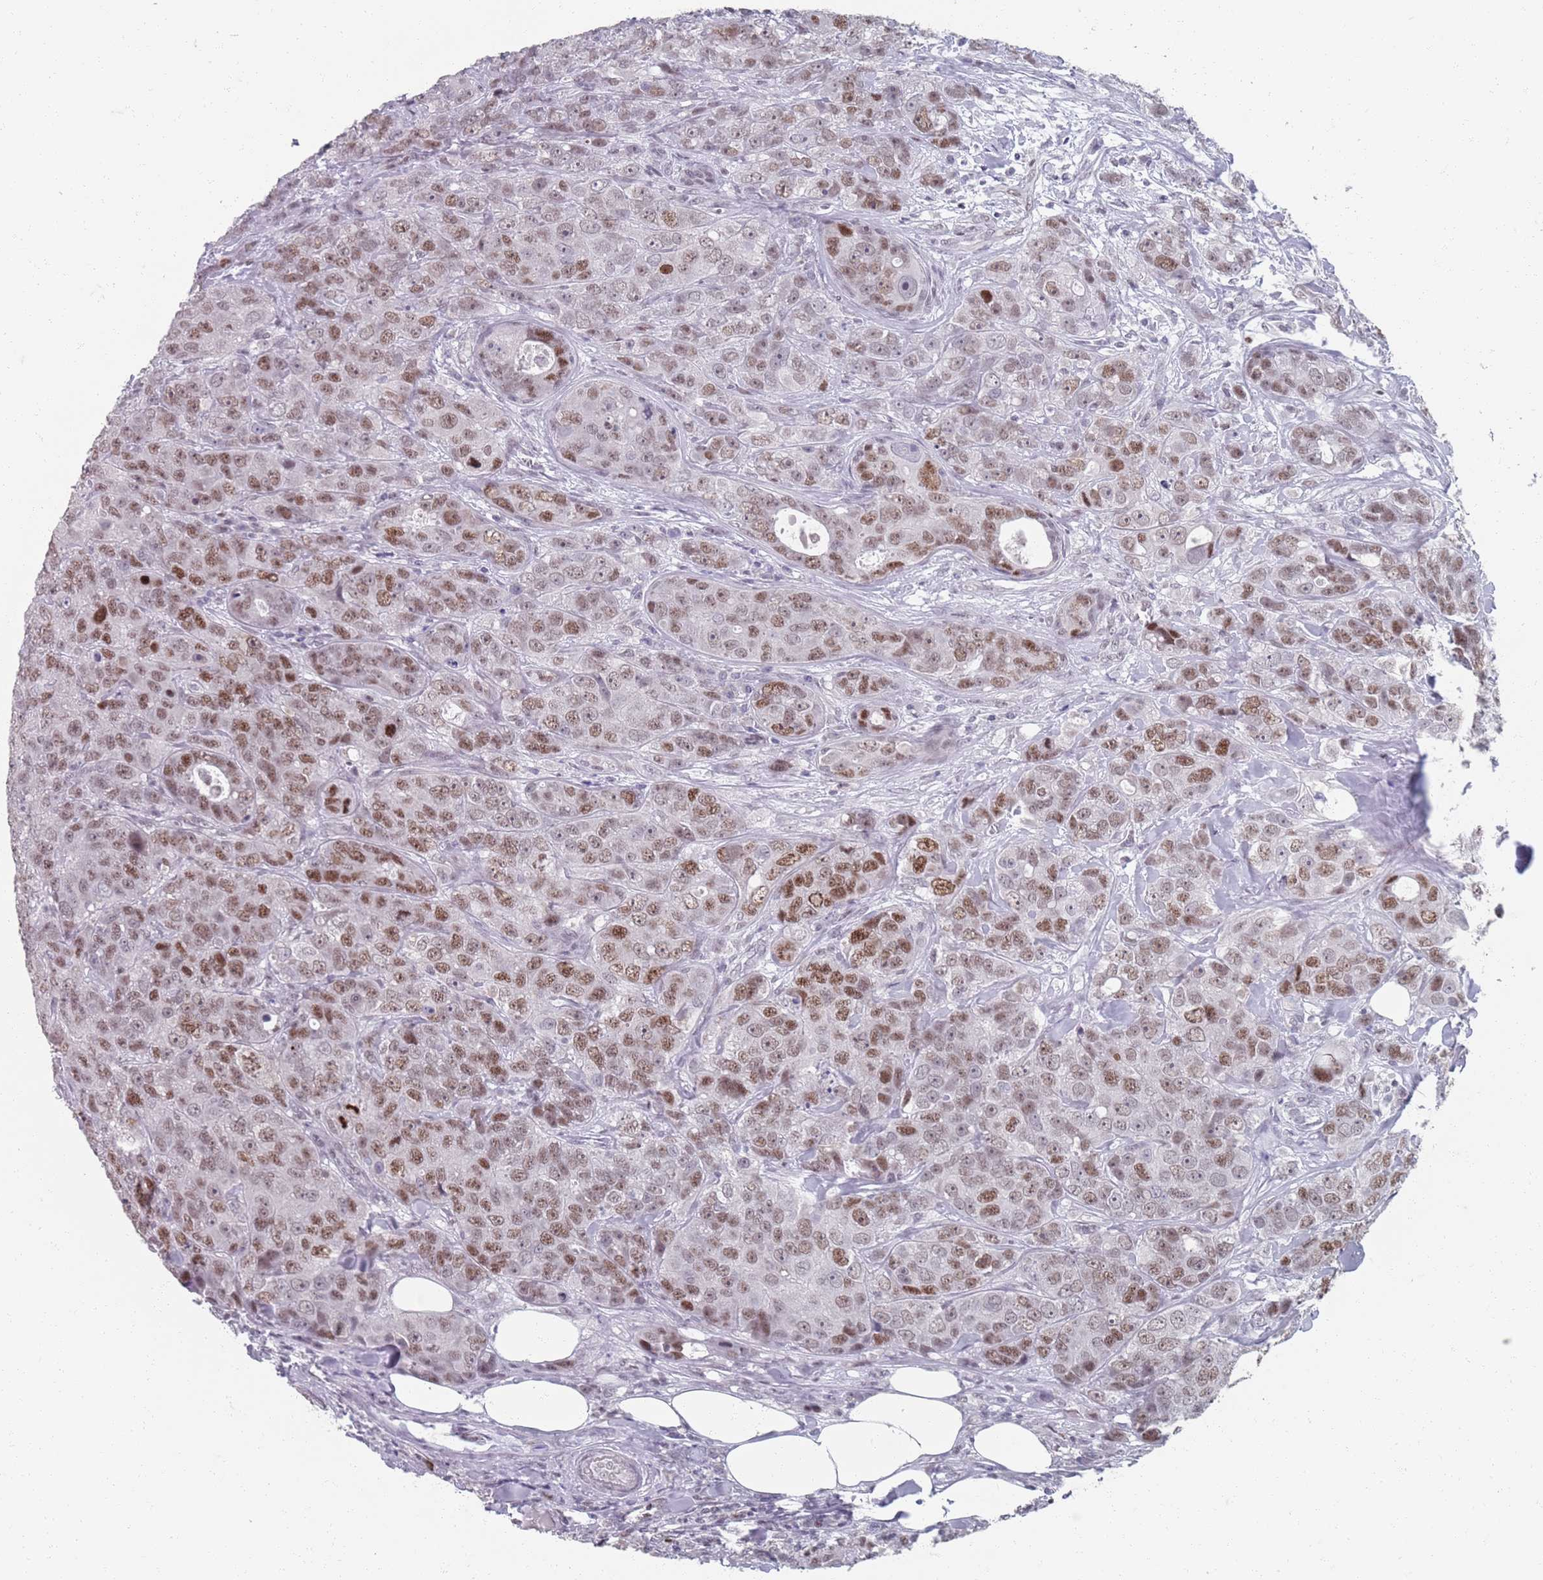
{"staining": {"intensity": "moderate", "quantity": "25%-75%", "location": "nuclear"}, "tissue": "breast cancer", "cell_type": "Tumor cells", "image_type": "cancer", "snomed": [{"axis": "morphology", "description": "Duct carcinoma"}, {"axis": "topography", "description": "Breast"}], "caption": "Immunohistochemical staining of intraductal carcinoma (breast) demonstrates medium levels of moderate nuclear expression in approximately 25%-75% of tumor cells.", "gene": "SAMD1", "patient": {"sex": "female", "age": 43}}